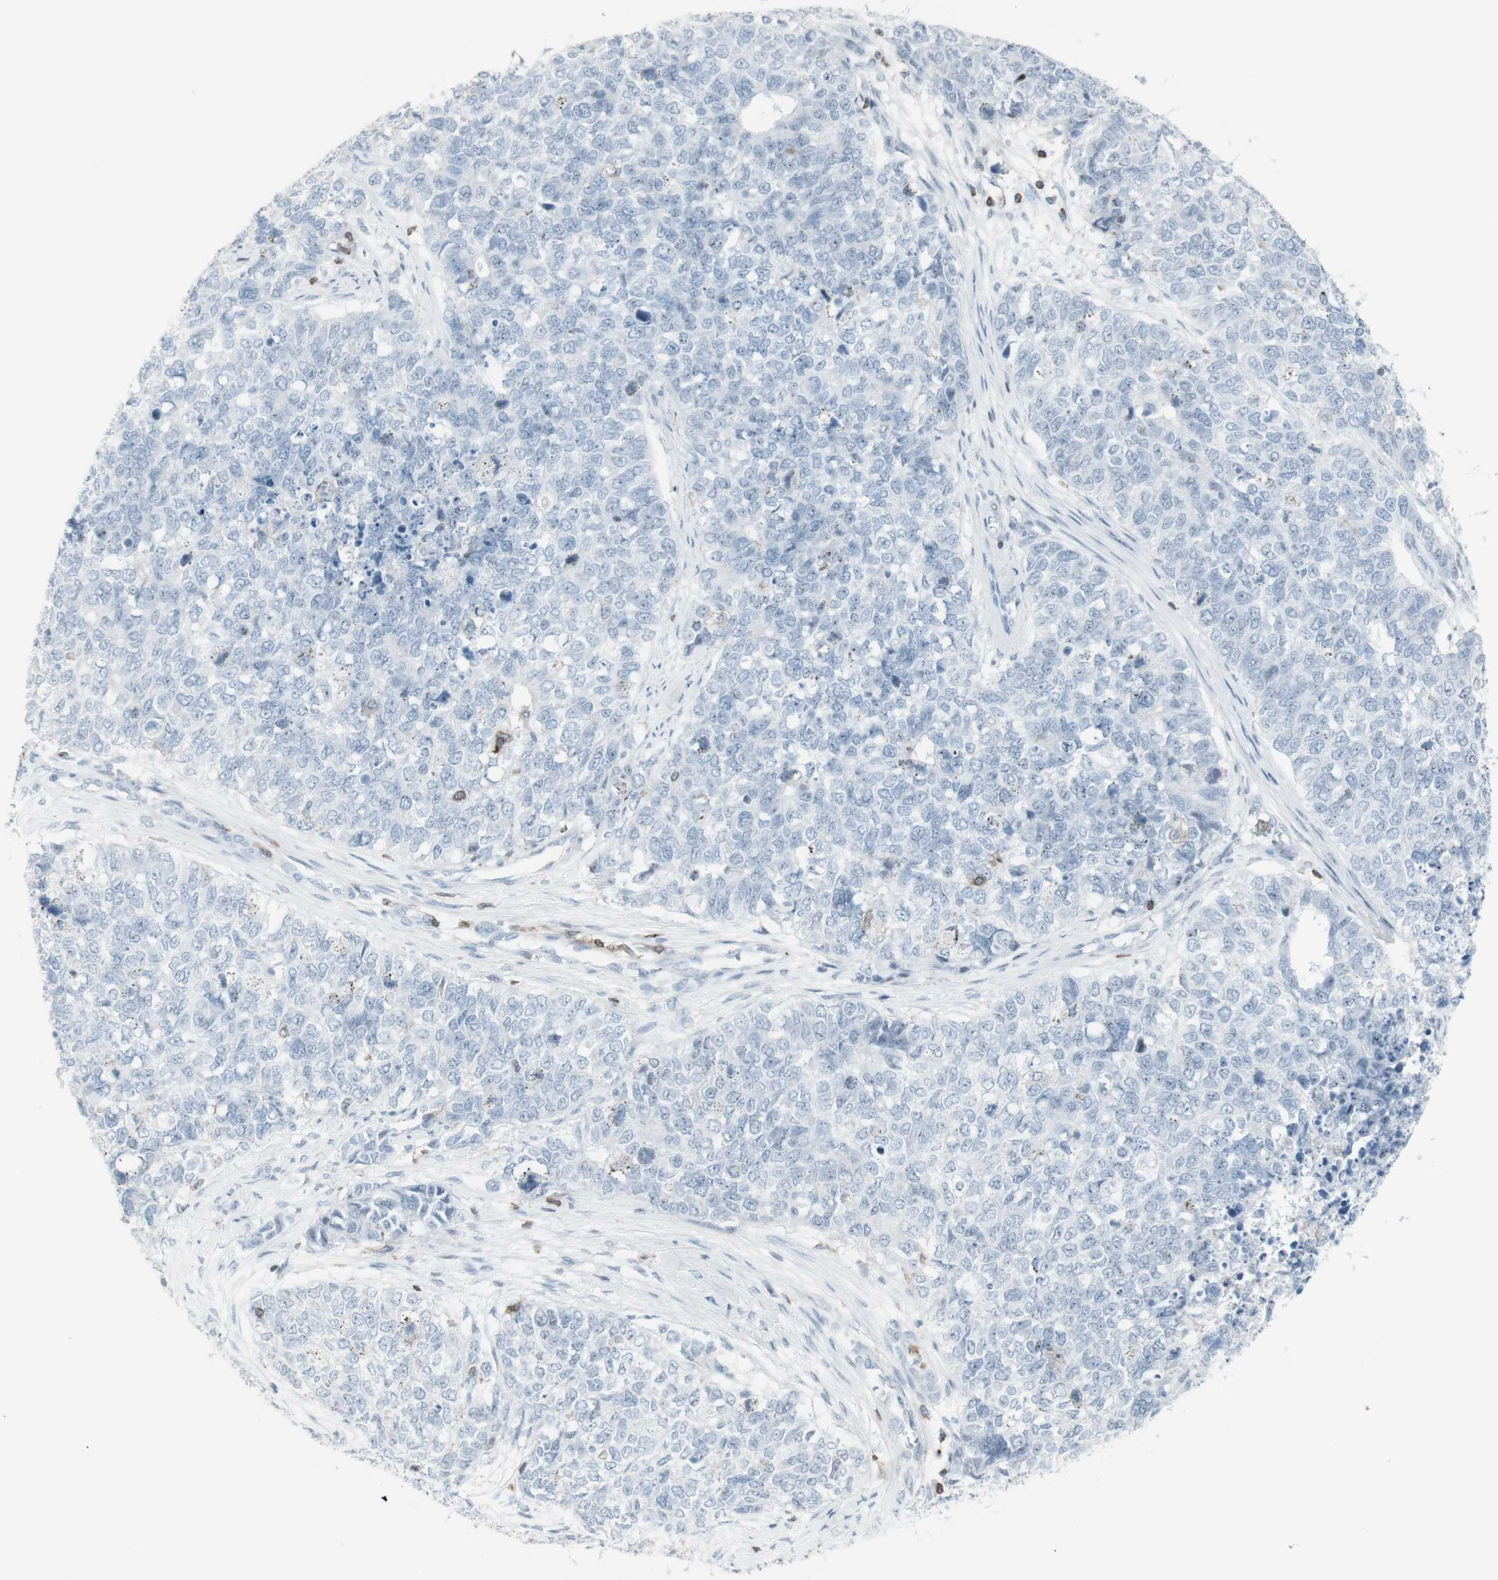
{"staining": {"intensity": "negative", "quantity": "none", "location": "none"}, "tissue": "cervical cancer", "cell_type": "Tumor cells", "image_type": "cancer", "snomed": [{"axis": "morphology", "description": "Squamous cell carcinoma, NOS"}, {"axis": "topography", "description": "Cervix"}], "caption": "The histopathology image shows no staining of tumor cells in cervical cancer.", "gene": "NRG1", "patient": {"sex": "female", "age": 63}}